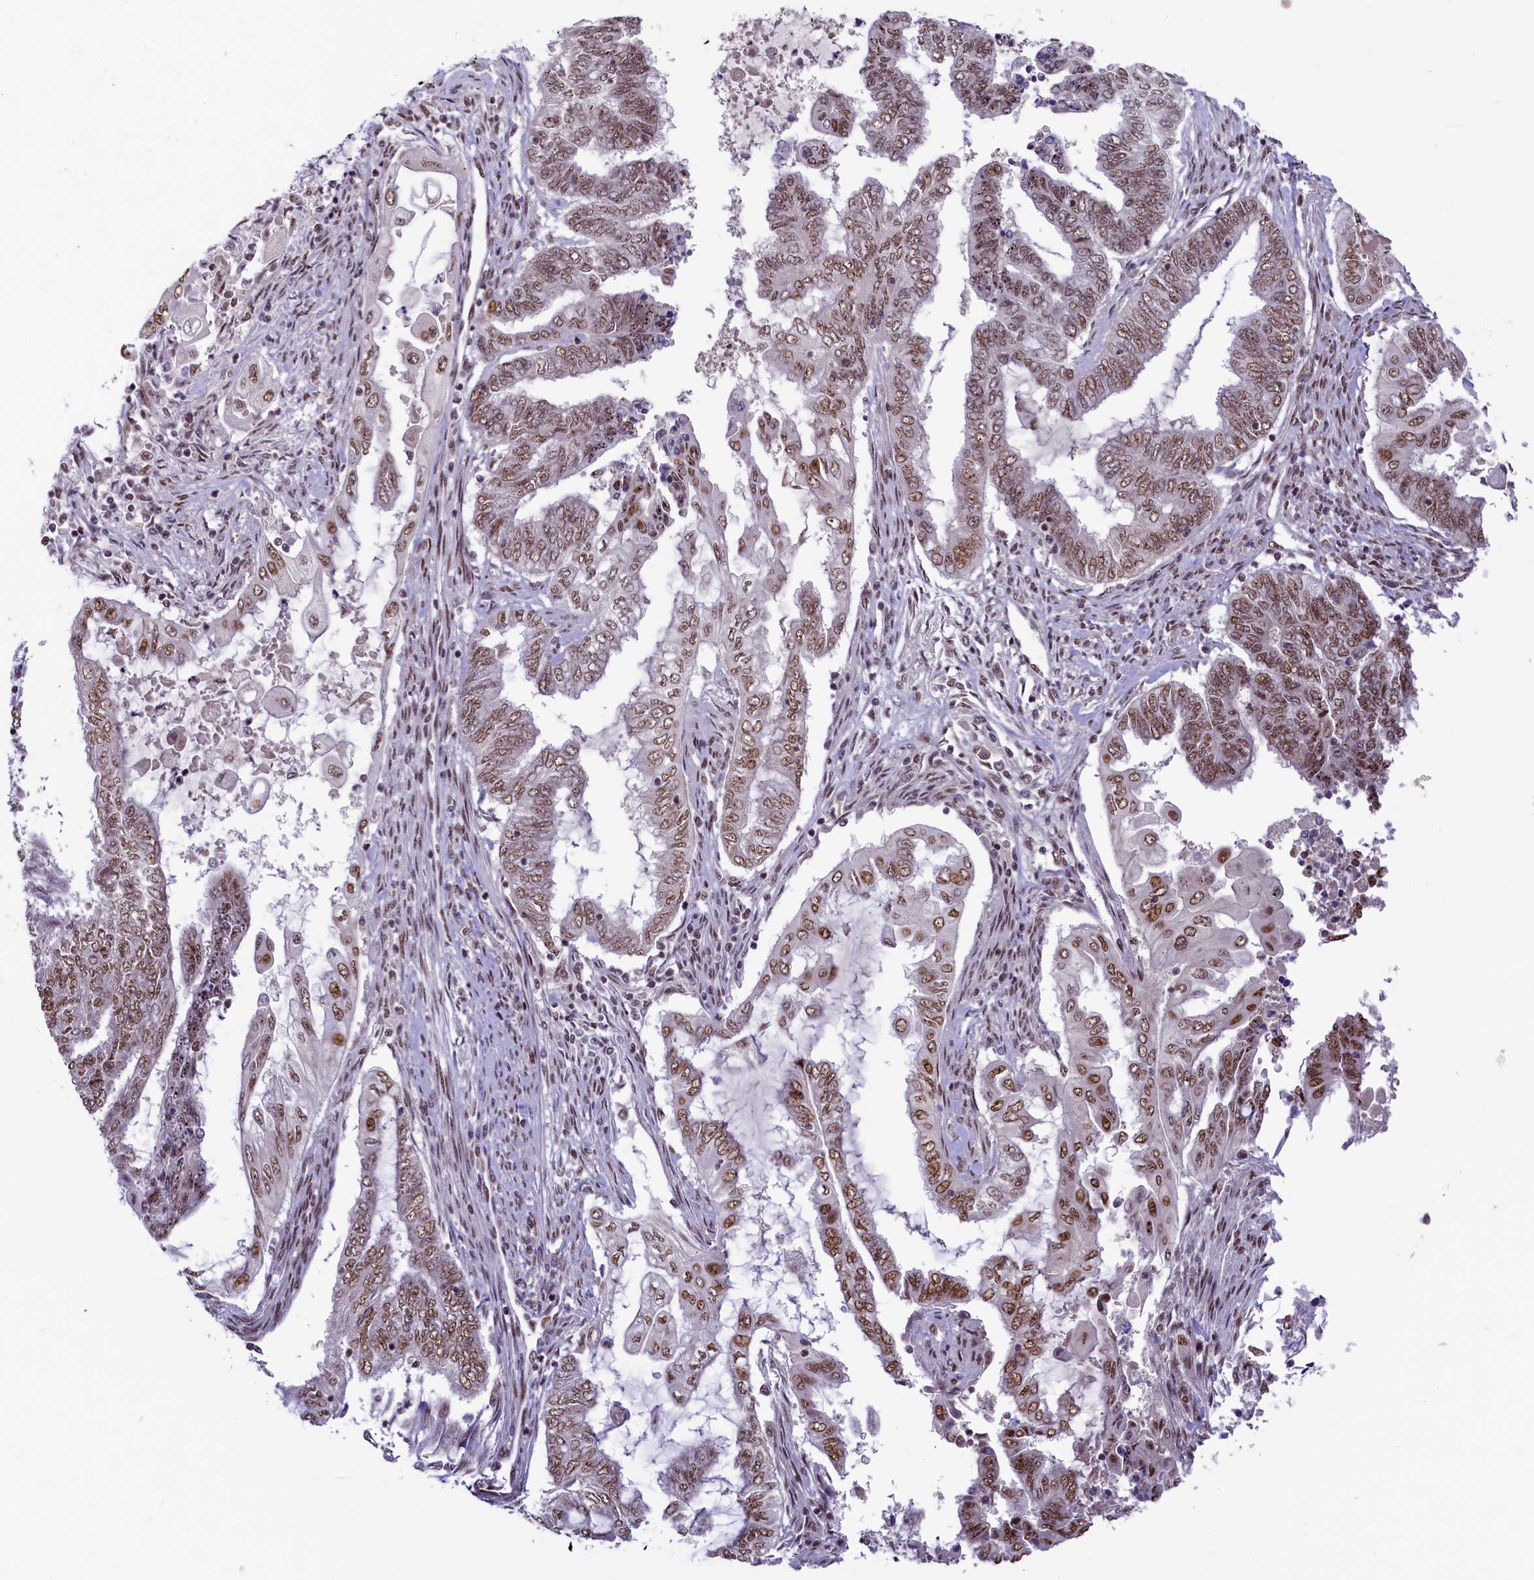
{"staining": {"intensity": "moderate", "quantity": ">75%", "location": "nuclear"}, "tissue": "endometrial cancer", "cell_type": "Tumor cells", "image_type": "cancer", "snomed": [{"axis": "morphology", "description": "Adenocarcinoma, NOS"}, {"axis": "topography", "description": "Uterus"}, {"axis": "topography", "description": "Endometrium"}], "caption": "Immunohistochemistry (IHC) (DAB (3,3'-diaminobenzidine)) staining of human endometrial cancer (adenocarcinoma) exhibits moderate nuclear protein staining in about >75% of tumor cells.", "gene": "ANKS3", "patient": {"sex": "female", "age": 70}}